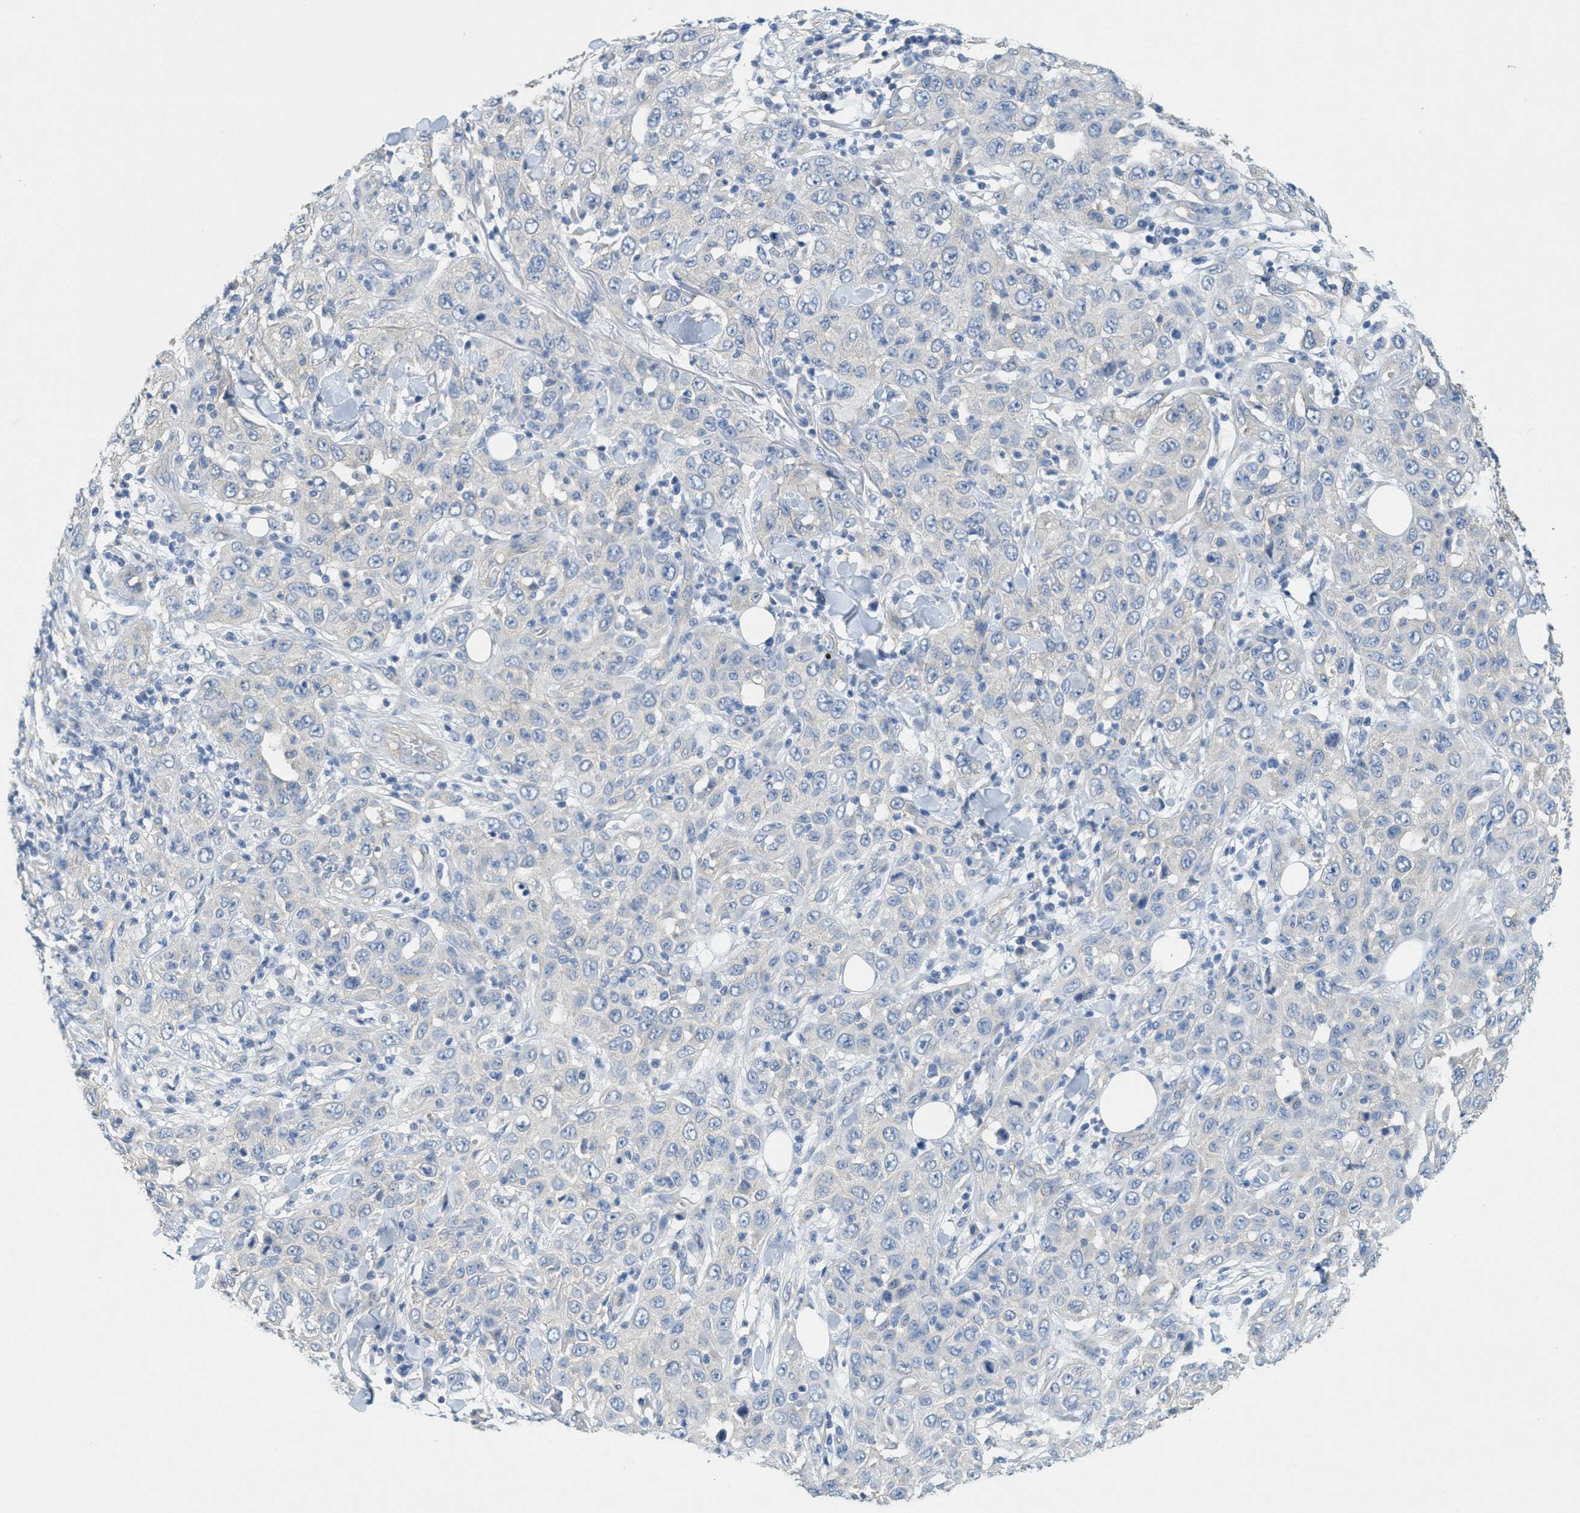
{"staining": {"intensity": "negative", "quantity": "none", "location": "none"}, "tissue": "skin cancer", "cell_type": "Tumor cells", "image_type": "cancer", "snomed": [{"axis": "morphology", "description": "Squamous cell carcinoma, NOS"}, {"axis": "topography", "description": "Skin"}], "caption": "Protein analysis of skin cancer (squamous cell carcinoma) reveals no significant expression in tumor cells.", "gene": "ZFYVE9", "patient": {"sex": "female", "age": 88}}